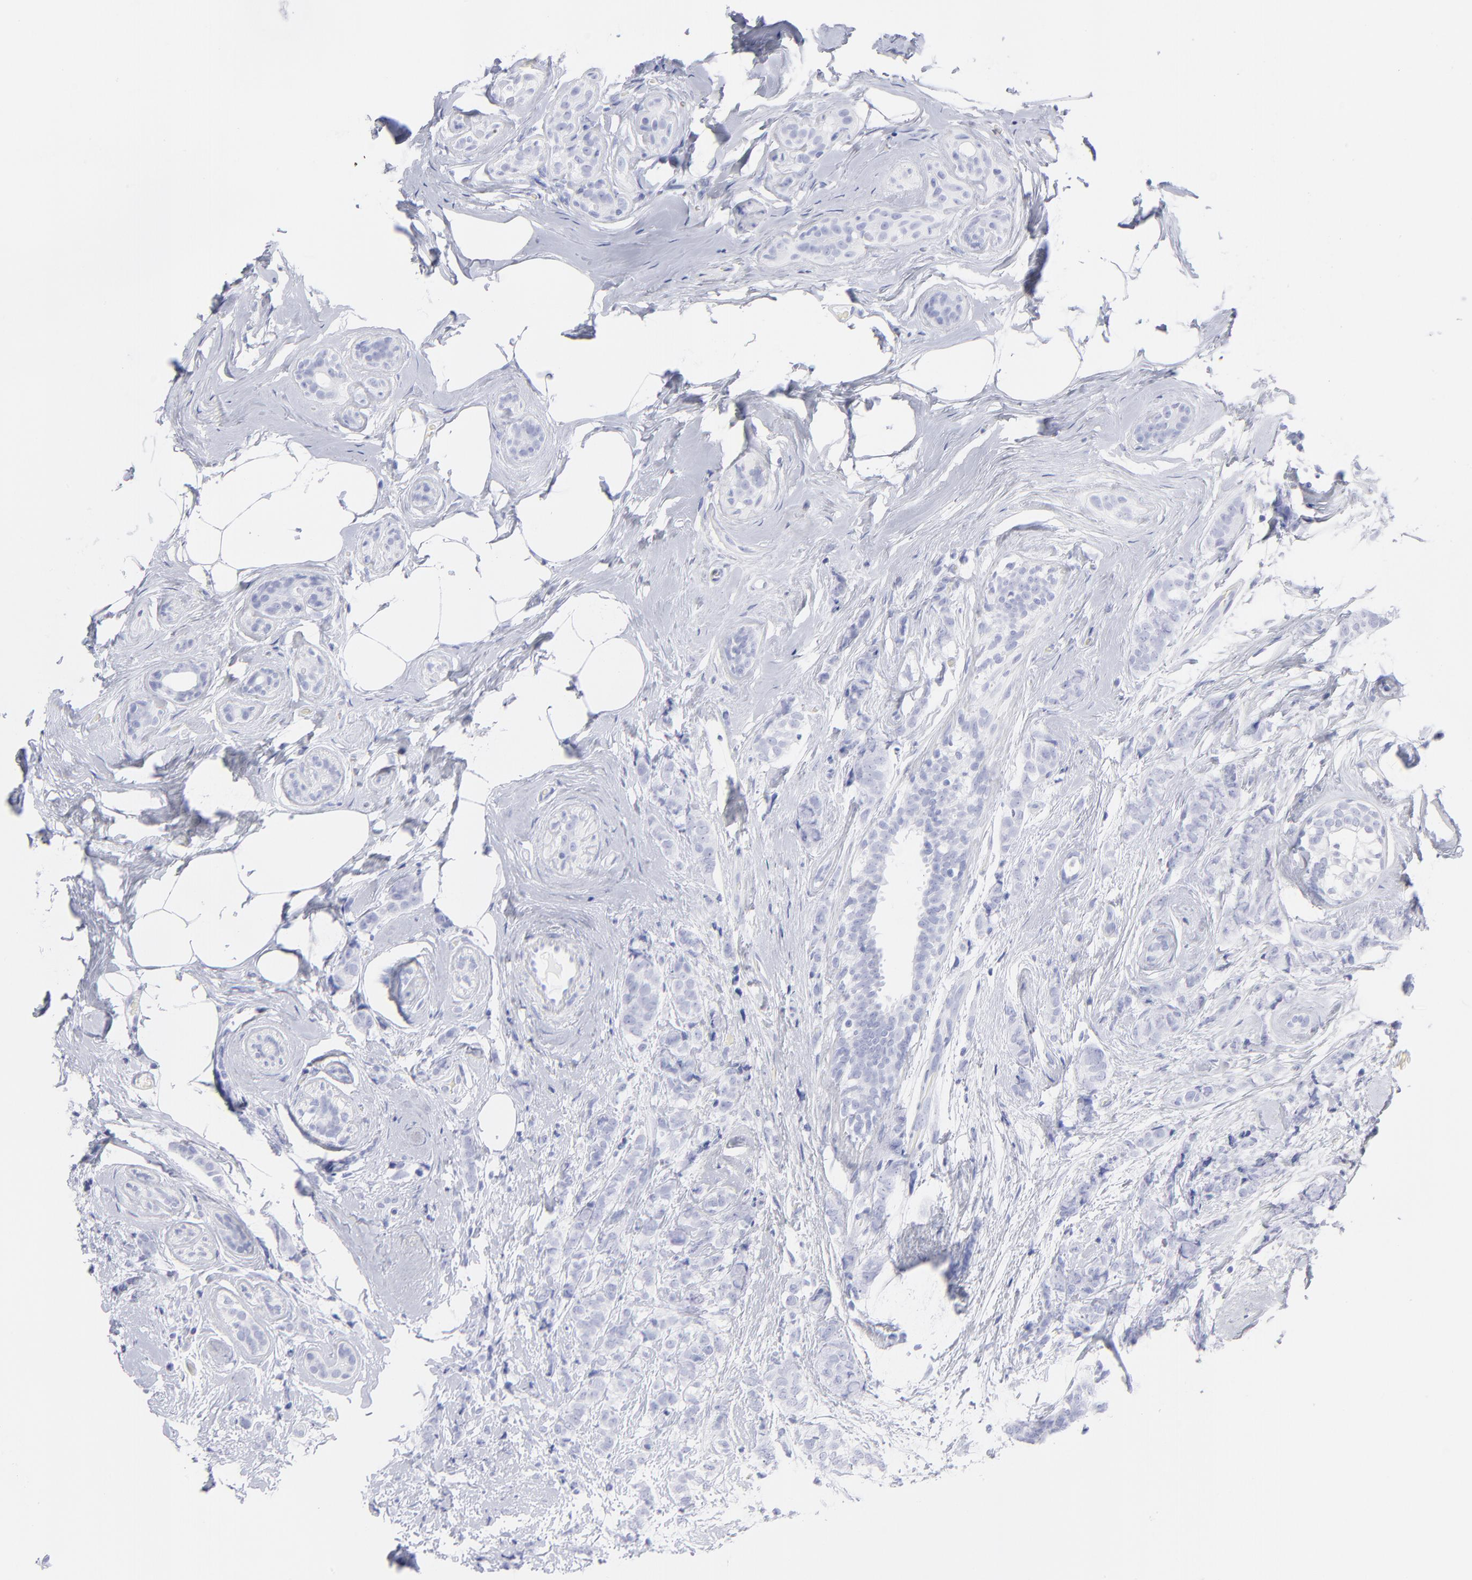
{"staining": {"intensity": "negative", "quantity": "none", "location": "none"}, "tissue": "breast cancer", "cell_type": "Tumor cells", "image_type": "cancer", "snomed": [{"axis": "morphology", "description": "Lobular carcinoma"}, {"axis": "topography", "description": "Breast"}], "caption": "Human breast lobular carcinoma stained for a protein using immunohistochemistry demonstrates no expression in tumor cells.", "gene": "F13B", "patient": {"sex": "female", "age": 60}}